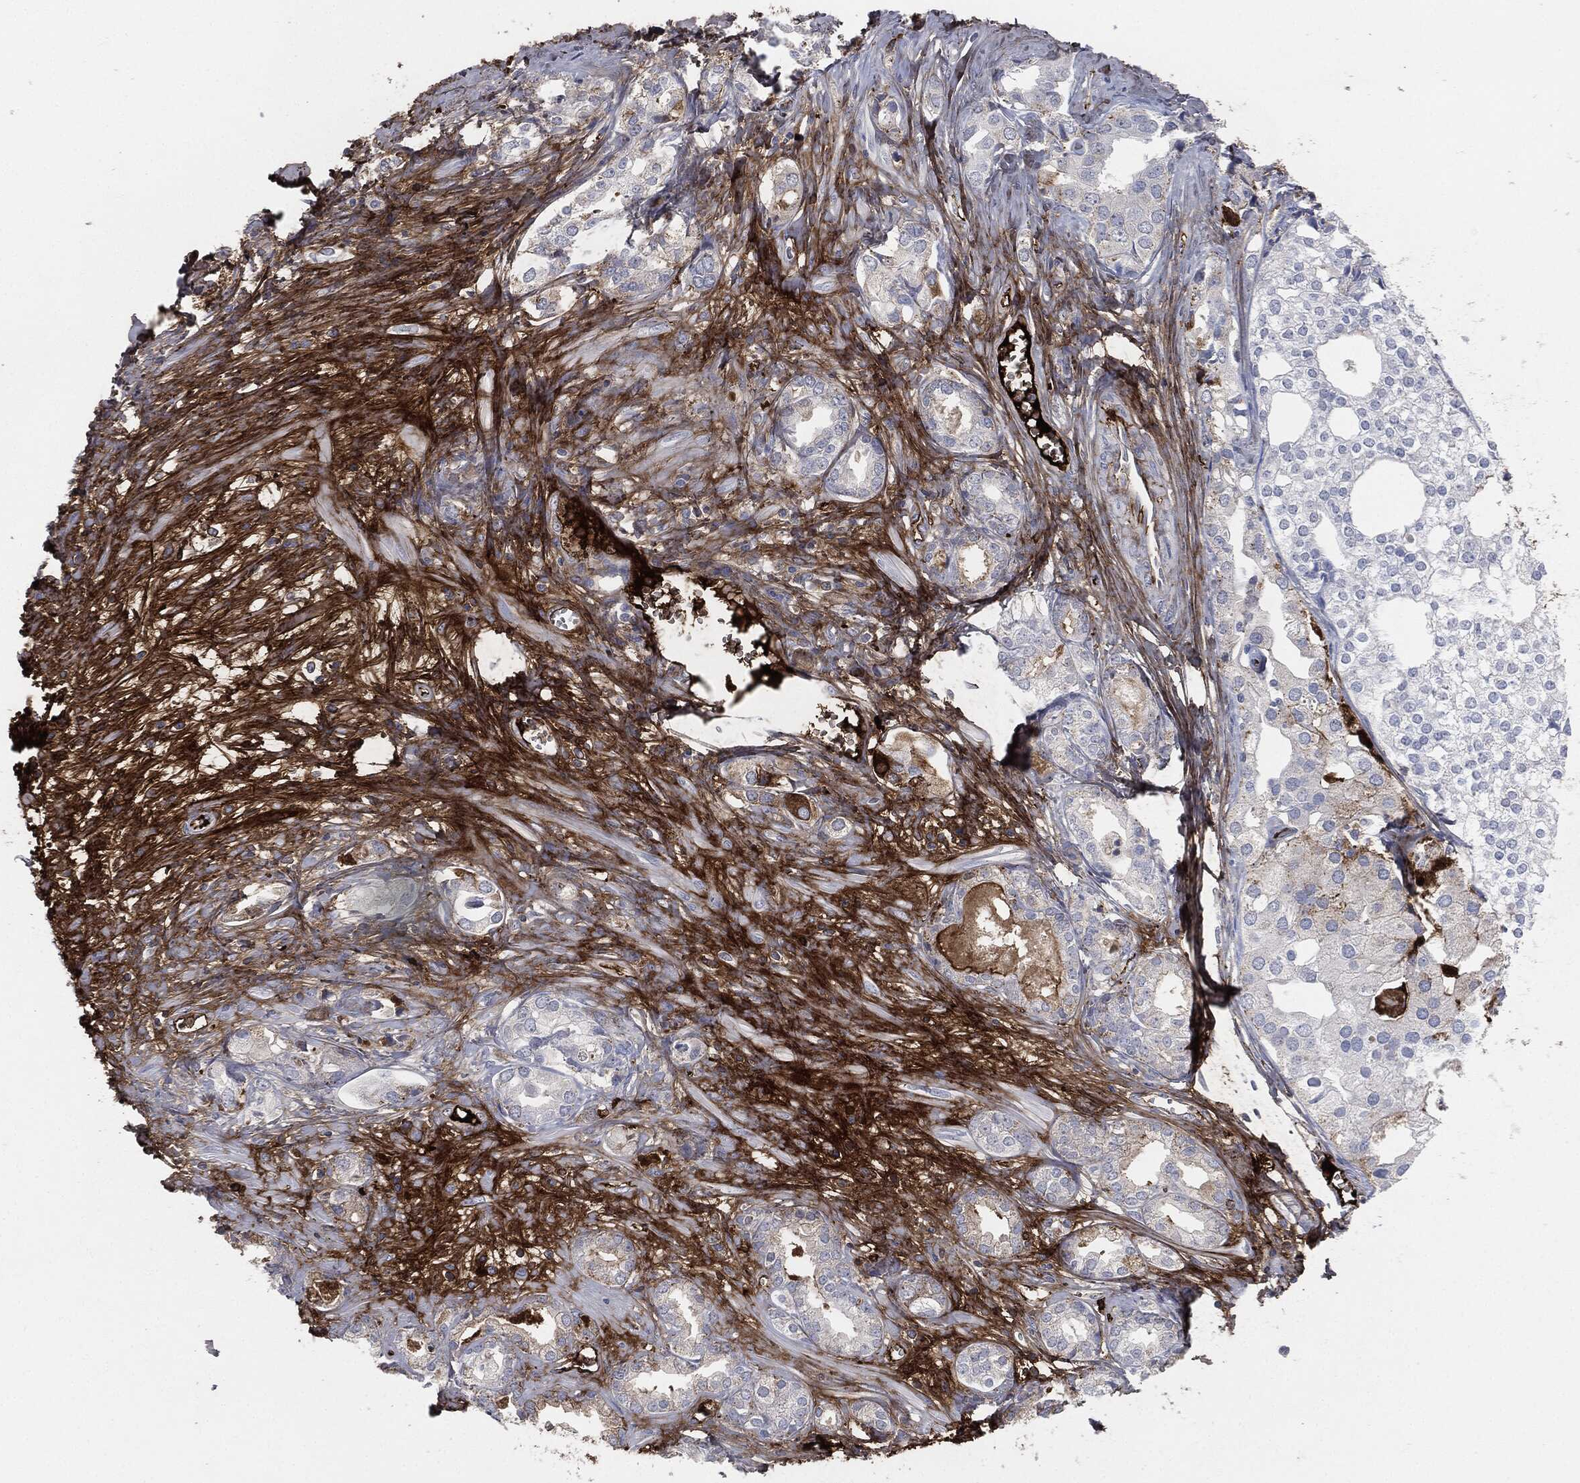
{"staining": {"intensity": "strong", "quantity": "<25%", "location": "cytoplasmic/membranous"}, "tissue": "prostate cancer", "cell_type": "Tumor cells", "image_type": "cancer", "snomed": [{"axis": "morphology", "description": "Adenocarcinoma, NOS"}, {"axis": "topography", "description": "Prostate and seminal vesicle, NOS"}, {"axis": "topography", "description": "Prostate"}], "caption": "Human prostate cancer stained for a protein (brown) displays strong cytoplasmic/membranous positive staining in approximately <25% of tumor cells.", "gene": "APOB", "patient": {"sex": "male", "age": 62}}